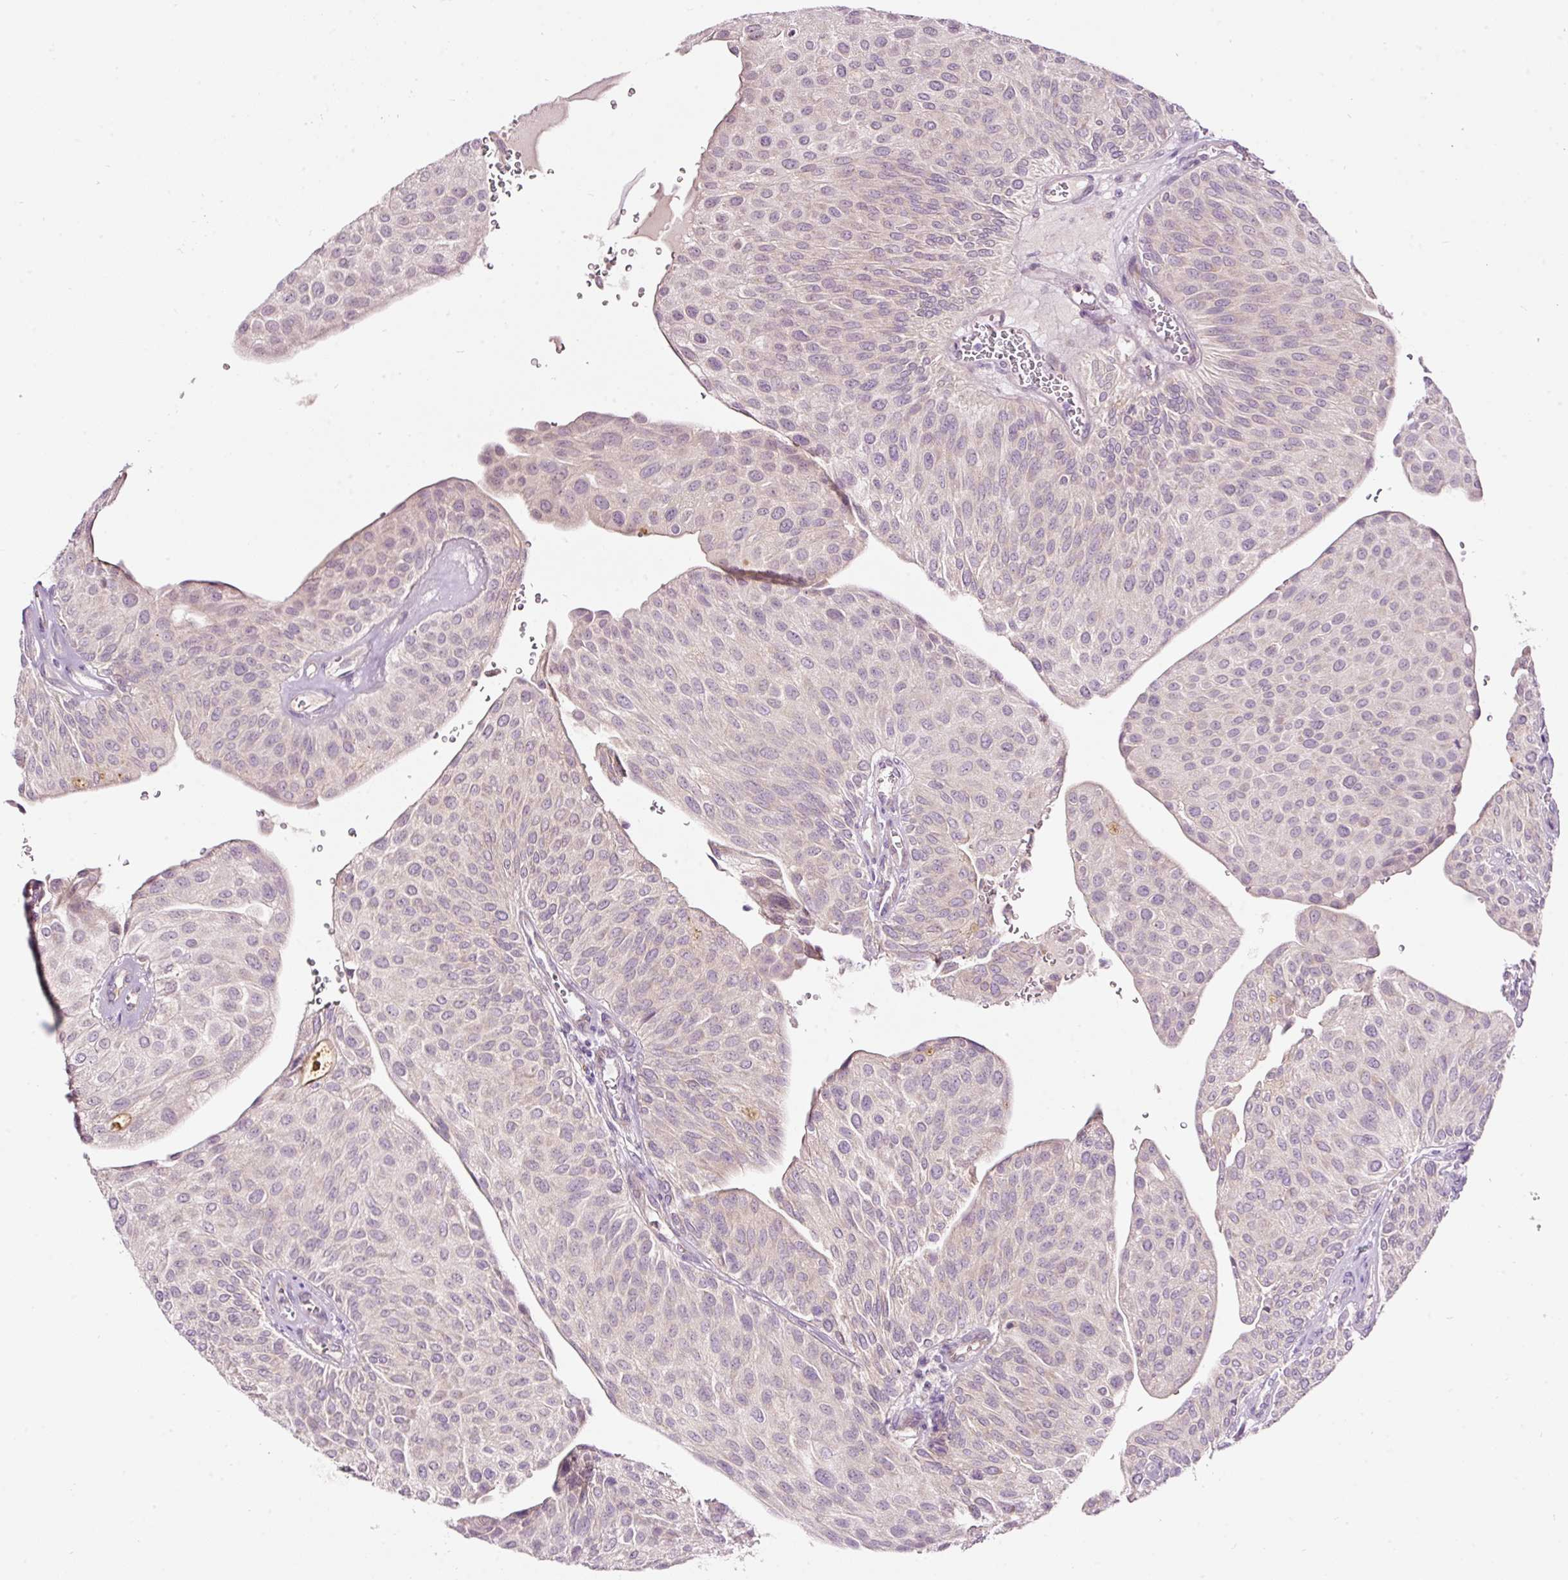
{"staining": {"intensity": "negative", "quantity": "none", "location": "none"}, "tissue": "urothelial cancer", "cell_type": "Tumor cells", "image_type": "cancer", "snomed": [{"axis": "morphology", "description": "Urothelial carcinoma, NOS"}, {"axis": "topography", "description": "Urinary bladder"}], "caption": "Immunohistochemistry (IHC) photomicrograph of neoplastic tissue: human transitional cell carcinoma stained with DAB reveals no significant protein expression in tumor cells. (DAB IHC with hematoxylin counter stain).", "gene": "RSPO2", "patient": {"sex": "male", "age": 67}}